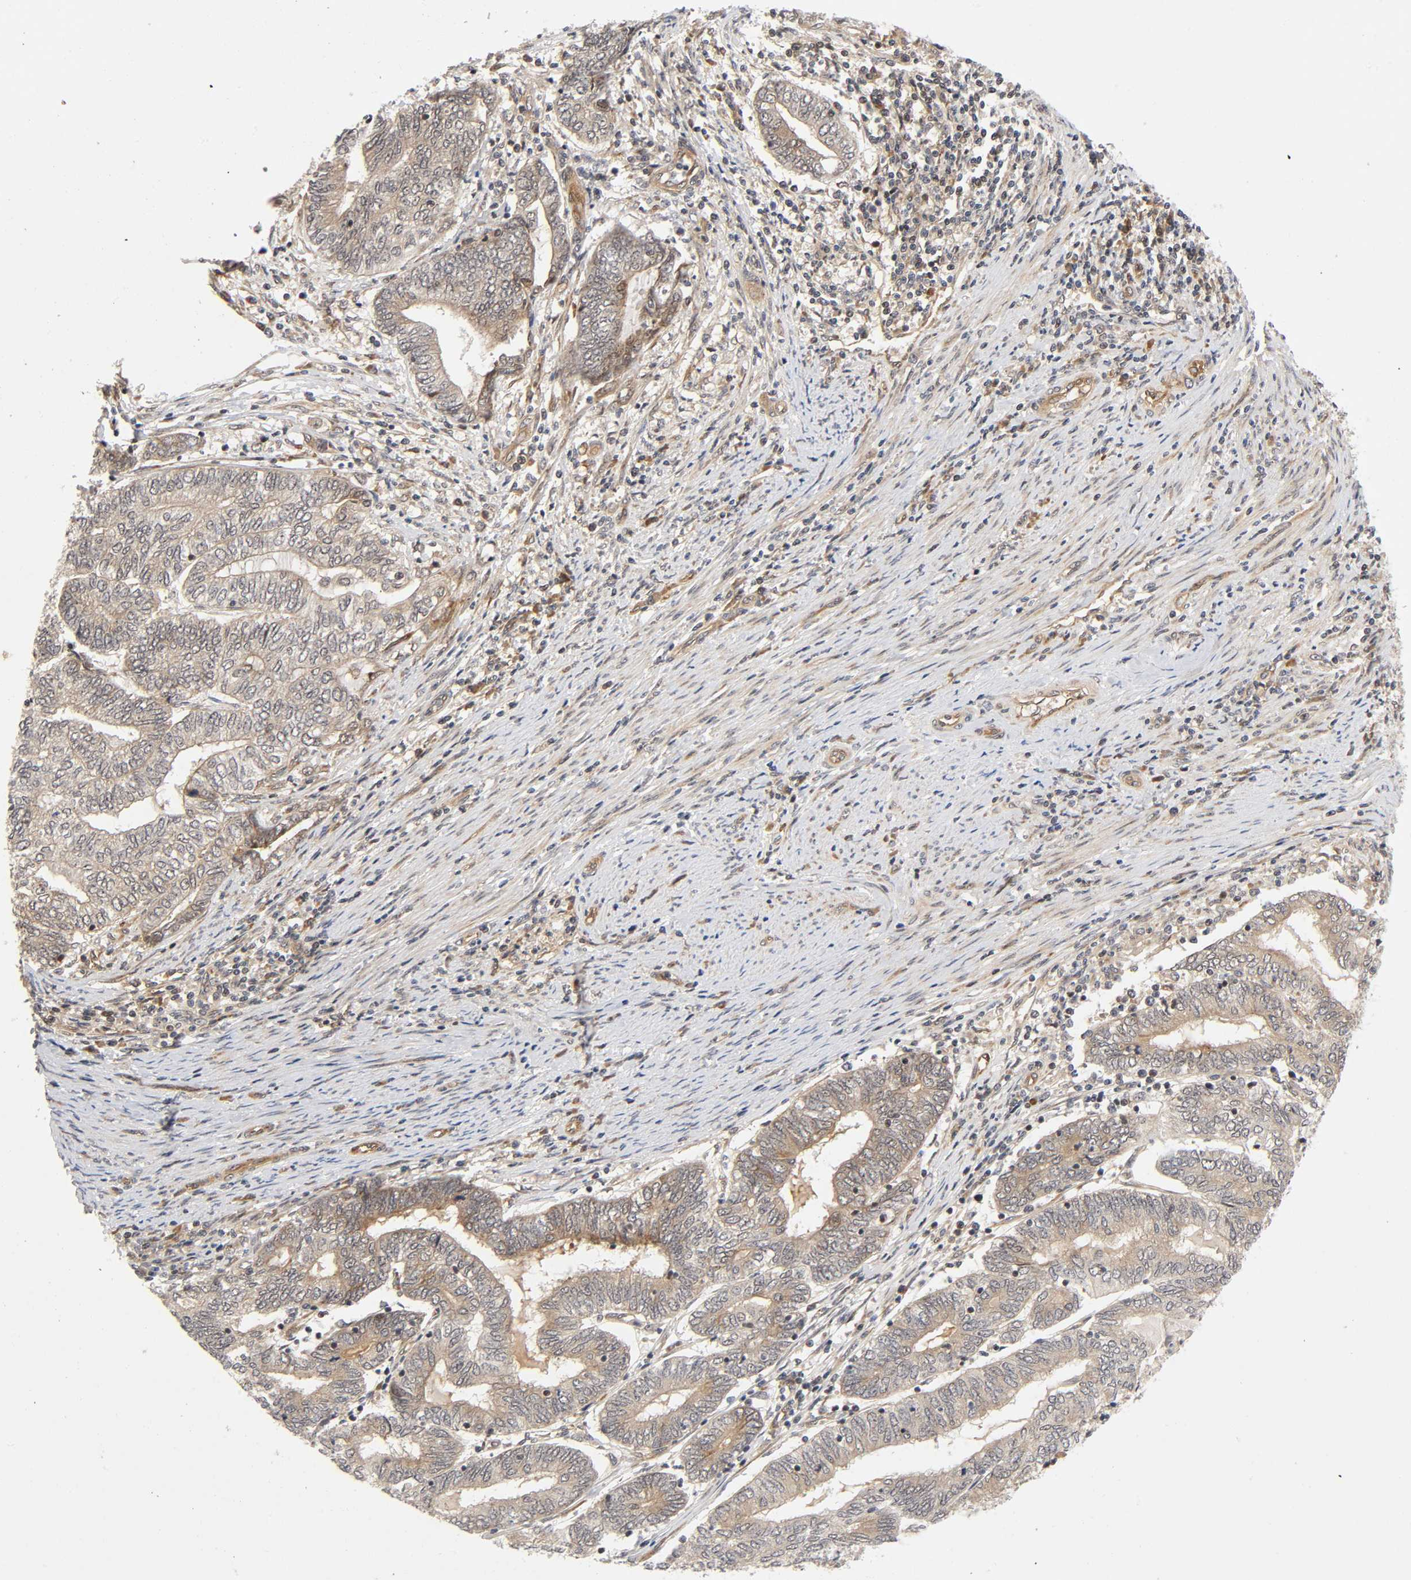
{"staining": {"intensity": "weak", "quantity": ">75%", "location": "cytoplasmic/membranous,nuclear"}, "tissue": "endometrial cancer", "cell_type": "Tumor cells", "image_type": "cancer", "snomed": [{"axis": "morphology", "description": "Adenocarcinoma, NOS"}, {"axis": "topography", "description": "Uterus"}, {"axis": "topography", "description": "Endometrium"}], "caption": "Protein analysis of endometrial cancer (adenocarcinoma) tissue shows weak cytoplasmic/membranous and nuclear staining in about >75% of tumor cells.", "gene": "IQCJ-SCHIP1", "patient": {"sex": "female", "age": 70}}